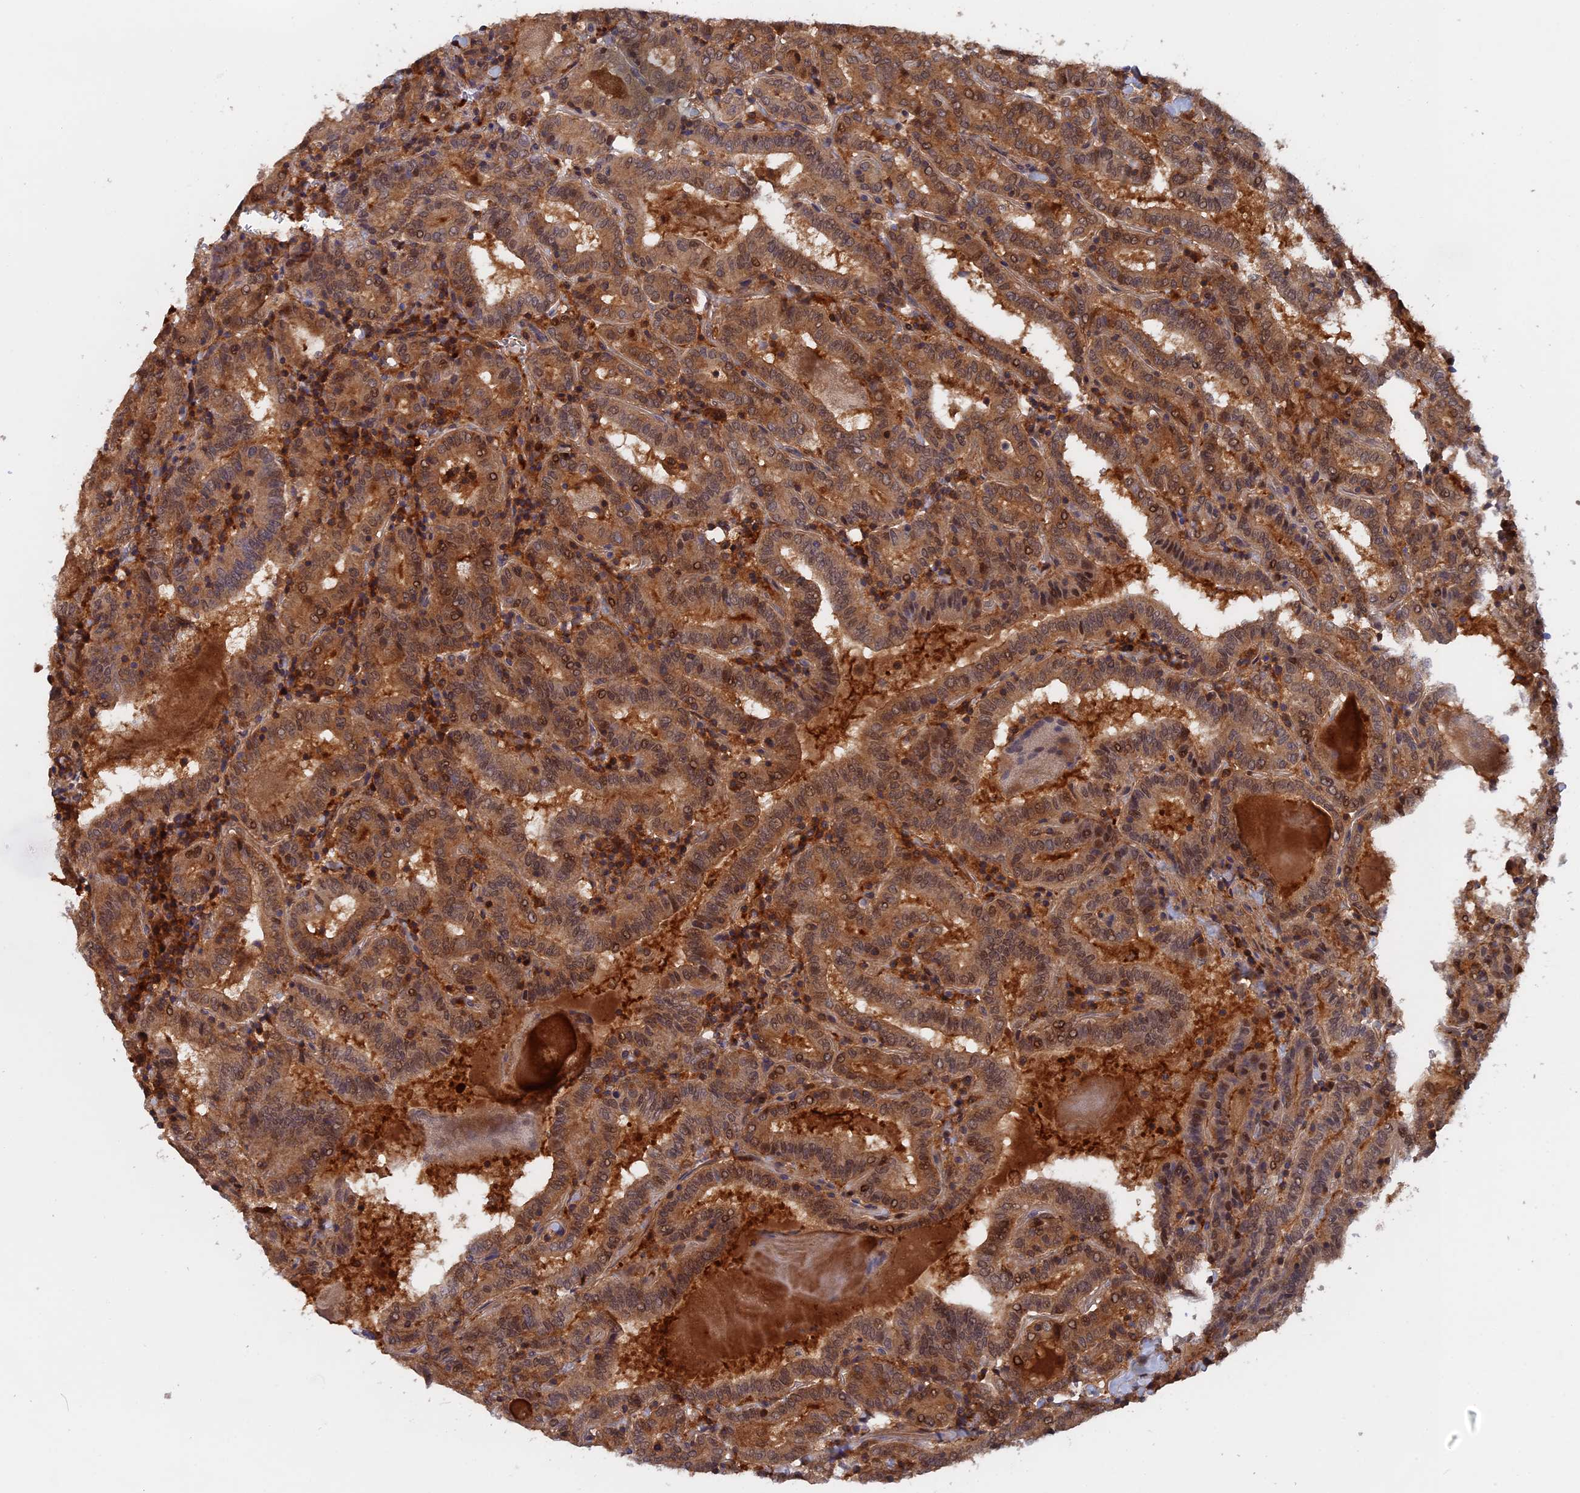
{"staining": {"intensity": "moderate", "quantity": ">75%", "location": "cytoplasmic/membranous,nuclear"}, "tissue": "thyroid cancer", "cell_type": "Tumor cells", "image_type": "cancer", "snomed": [{"axis": "morphology", "description": "Papillary adenocarcinoma, NOS"}, {"axis": "topography", "description": "Thyroid gland"}], "caption": "Thyroid cancer was stained to show a protein in brown. There is medium levels of moderate cytoplasmic/membranous and nuclear expression in approximately >75% of tumor cells.", "gene": "BLVRA", "patient": {"sex": "female", "age": 72}}